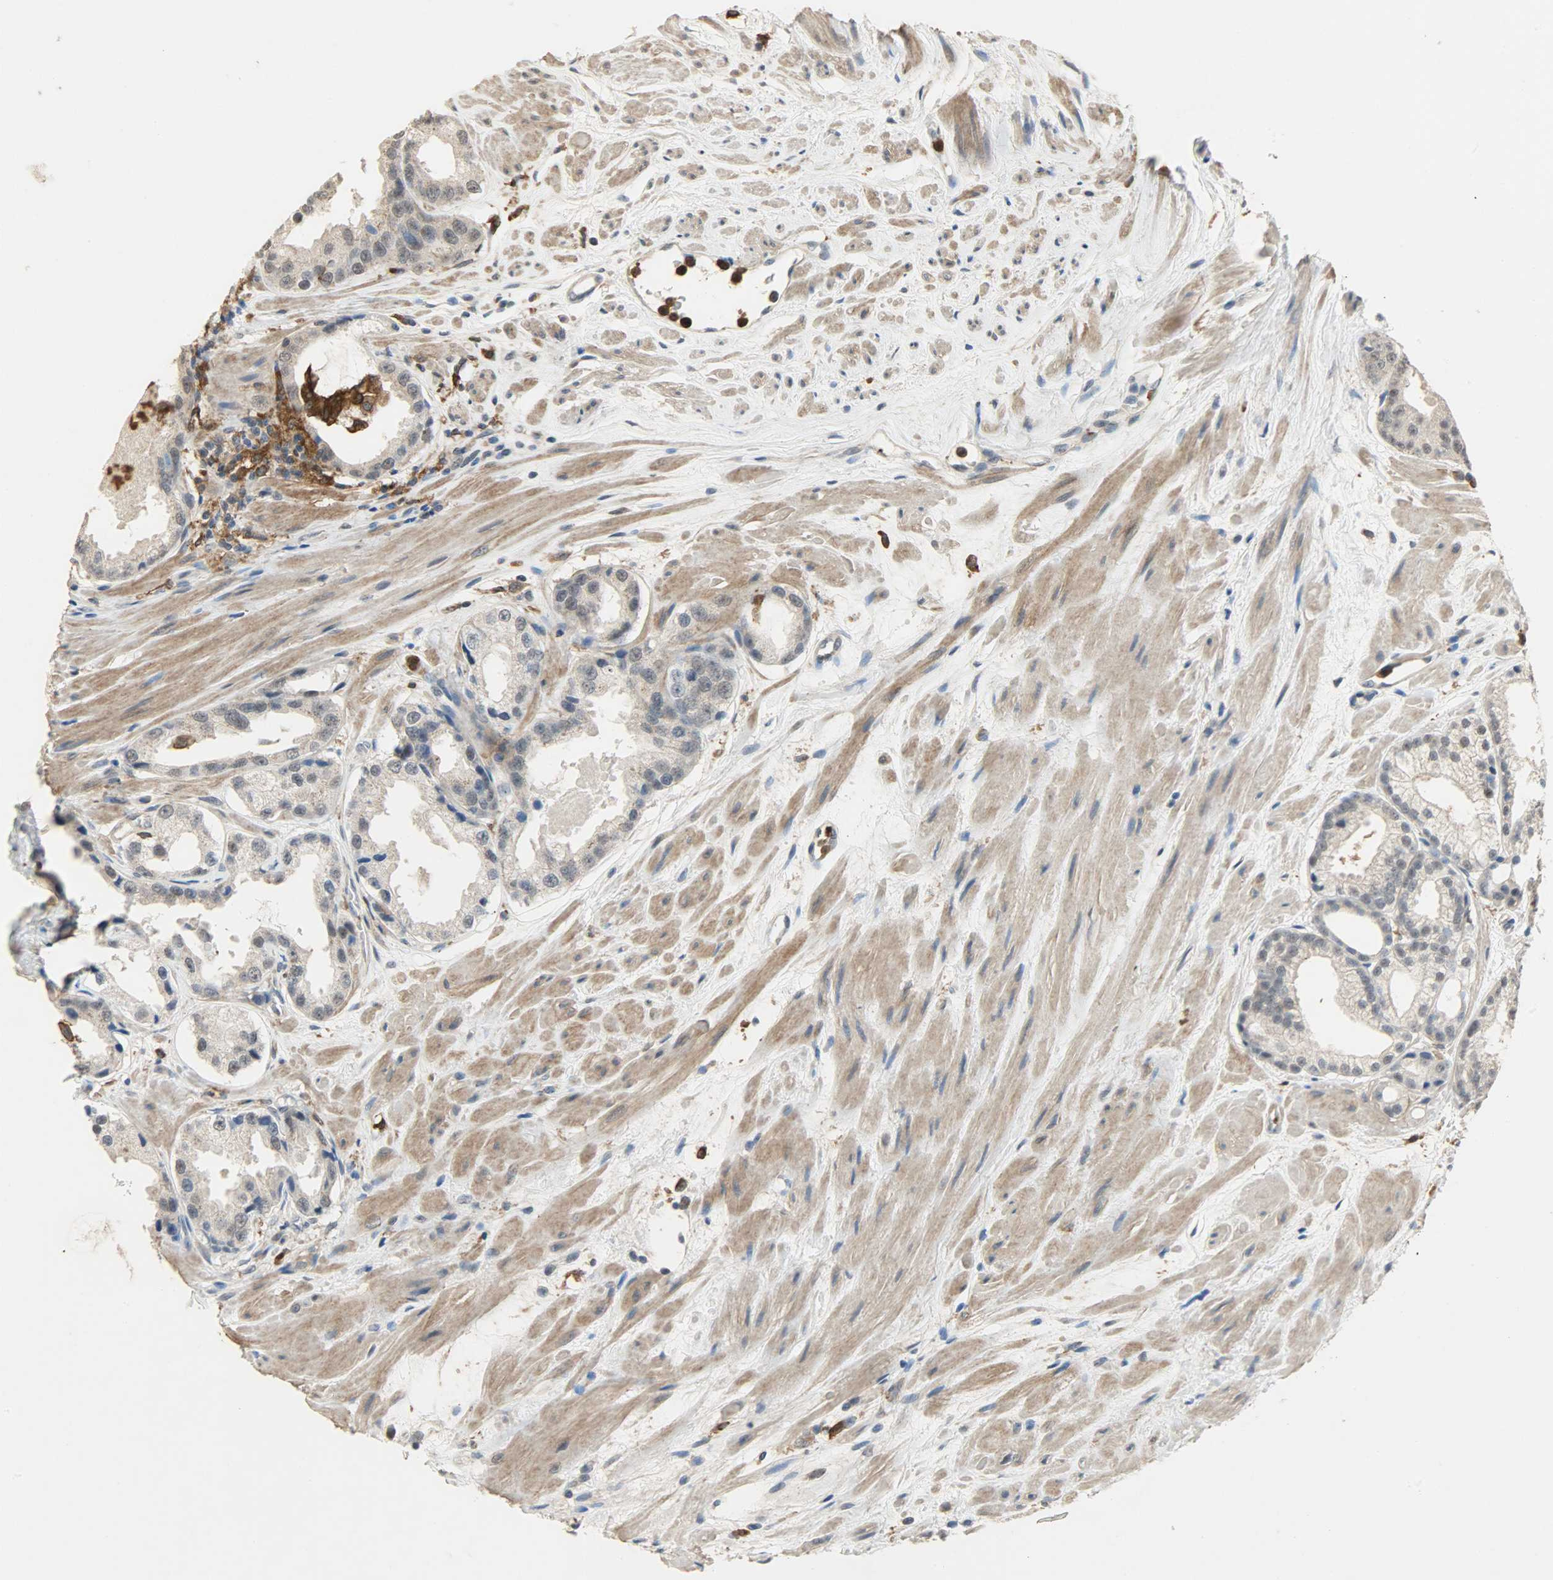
{"staining": {"intensity": "weak", "quantity": "25%-75%", "location": "cytoplasmic/membranous"}, "tissue": "prostate cancer", "cell_type": "Tumor cells", "image_type": "cancer", "snomed": [{"axis": "morphology", "description": "Adenocarcinoma, Medium grade"}, {"axis": "topography", "description": "Prostate"}], "caption": "Tumor cells exhibit weak cytoplasmic/membranous expression in about 25%-75% of cells in prostate cancer. The staining was performed using DAB to visualize the protein expression in brown, while the nuclei were stained in blue with hematoxylin (Magnification: 20x).", "gene": "SKAP2", "patient": {"sex": "male", "age": 60}}